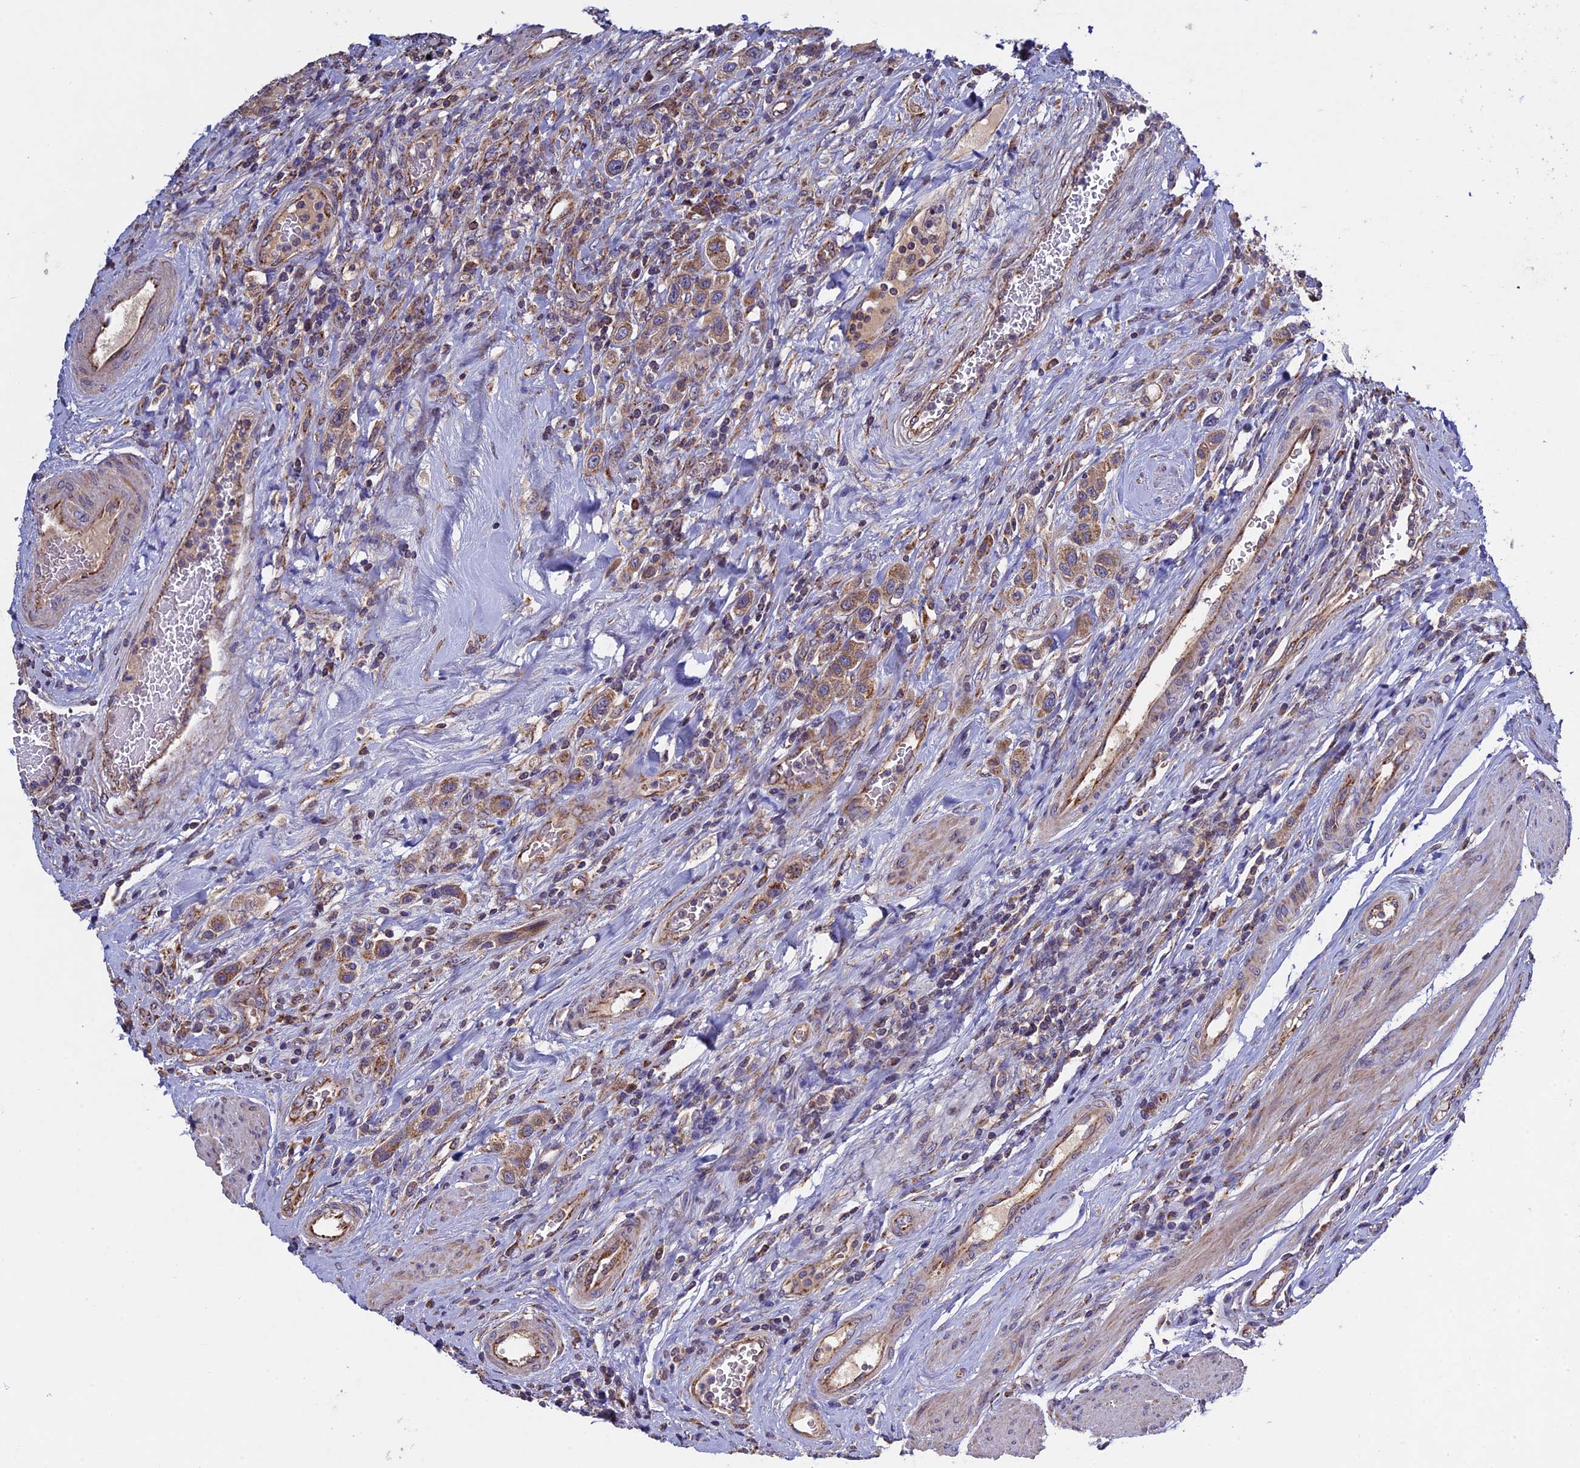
{"staining": {"intensity": "moderate", "quantity": ">75%", "location": "cytoplasmic/membranous"}, "tissue": "urothelial cancer", "cell_type": "Tumor cells", "image_type": "cancer", "snomed": [{"axis": "morphology", "description": "Urothelial carcinoma, High grade"}, {"axis": "topography", "description": "Urinary bladder"}], "caption": "A micrograph showing moderate cytoplasmic/membranous positivity in approximately >75% of tumor cells in urothelial cancer, as visualized by brown immunohistochemical staining.", "gene": "RNF17", "patient": {"sex": "male", "age": 50}}